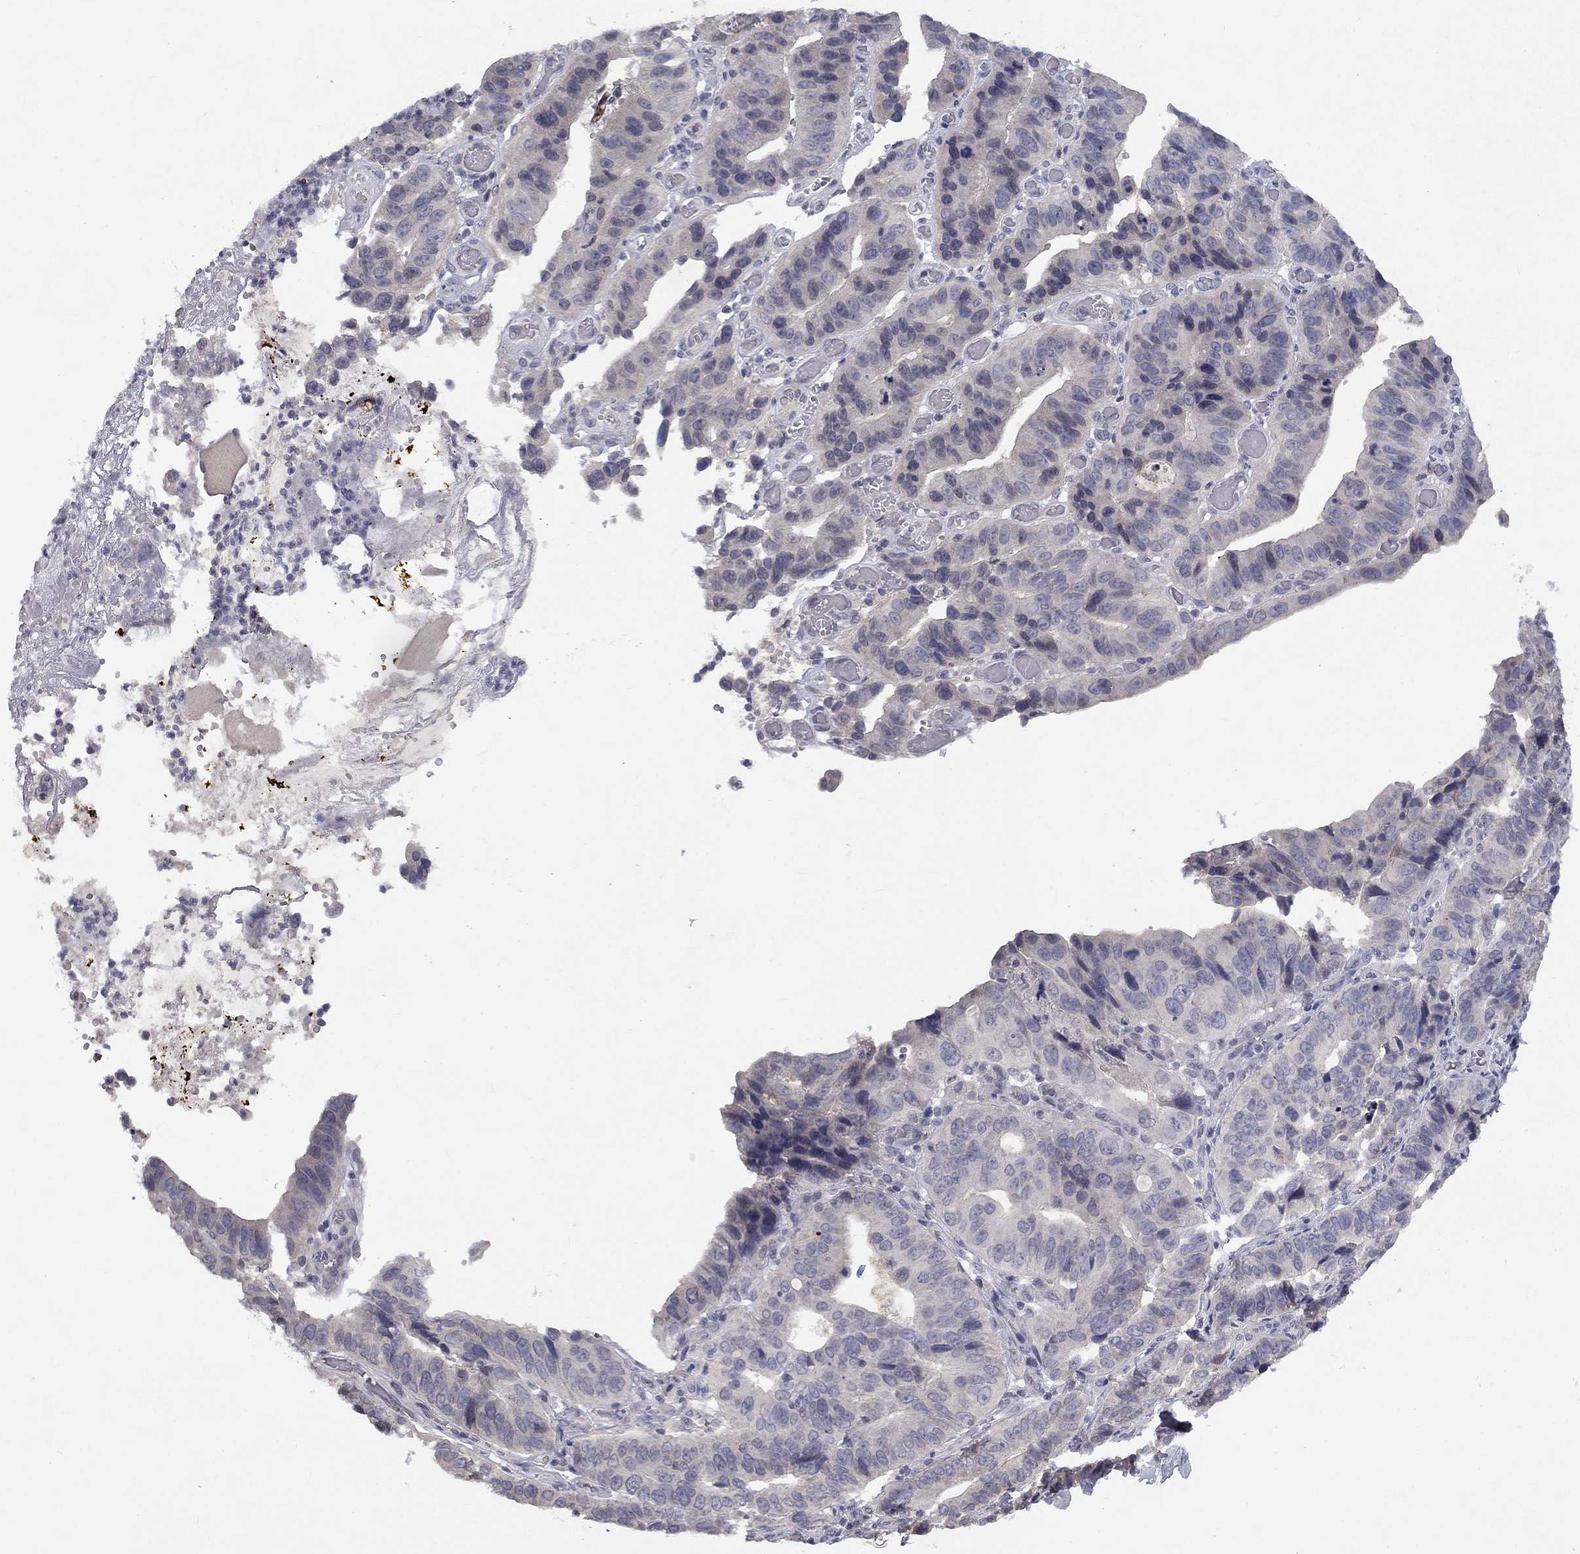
{"staining": {"intensity": "negative", "quantity": "none", "location": "none"}, "tissue": "stomach cancer", "cell_type": "Tumor cells", "image_type": "cancer", "snomed": [{"axis": "morphology", "description": "Adenocarcinoma, NOS"}, {"axis": "topography", "description": "Stomach"}], "caption": "Immunohistochemical staining of stomach cancer (adenocarcinoma) shows no significant staining in tumor cells. (DAB (3,3'-diaminobenzidine) immunohistochemistry, high magnification).", "gene": "CACNA1A", "patient": {"sex": "male", "age": 84}}